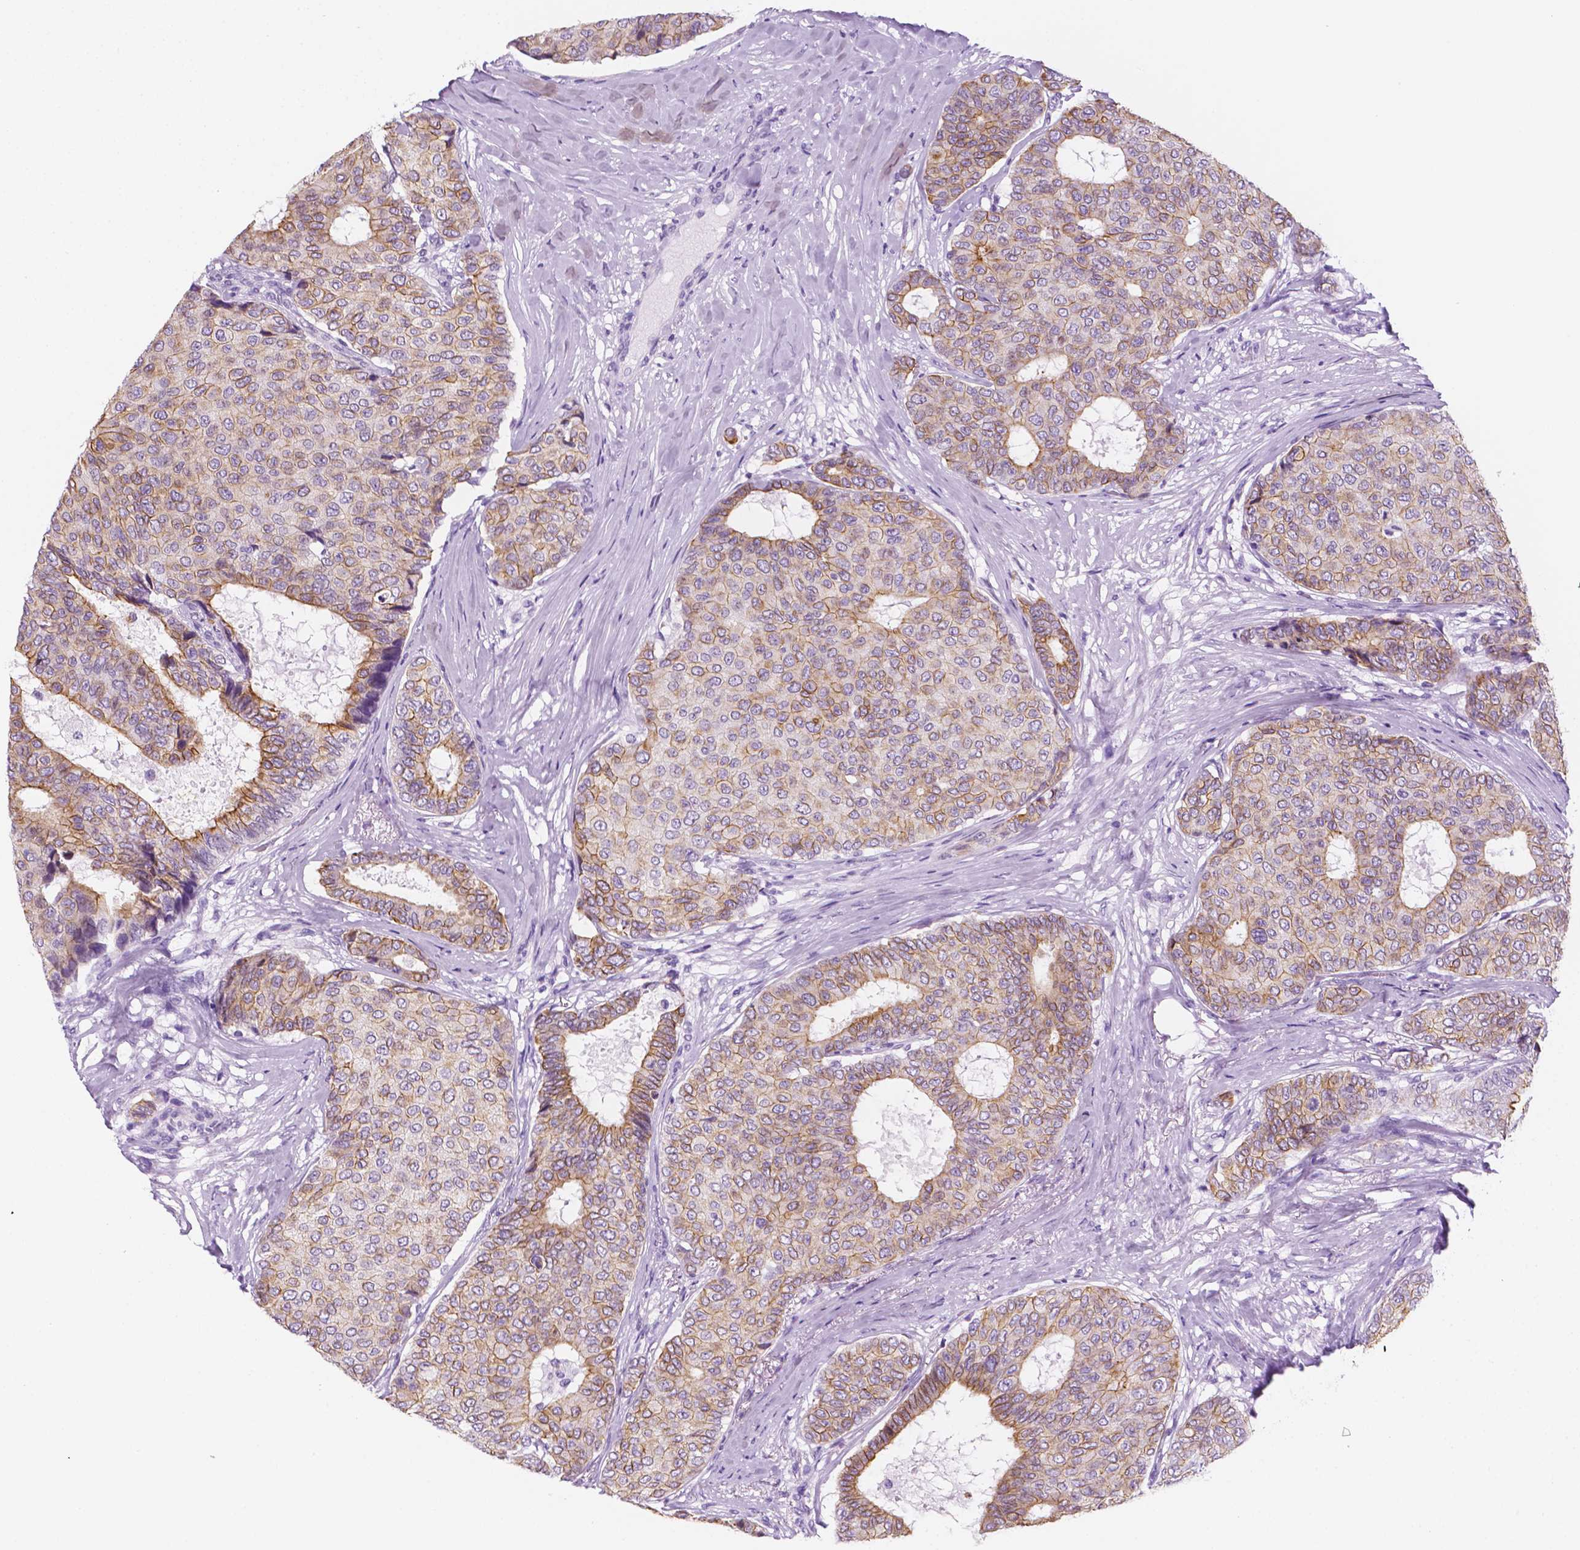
{"staining": {"intensity": "moderate", "quantity": "<25%", "location": "cytoplasmic/membranous"}, "tissue": "breast cancer", "cell_type": "Tumor cells", "image_type": "cancer", "snomed": [{"axis": "morphology", "description": "Duct carcinoma"}, {"axis": "topography", "description": "Breast"}], "caption": "Breast cancer (intraductal carcinoma) stained with a protein marker displays moderate staining in tumor cells.", "gene": "PPL", "patient": {"sex": "female", "age": 75}}